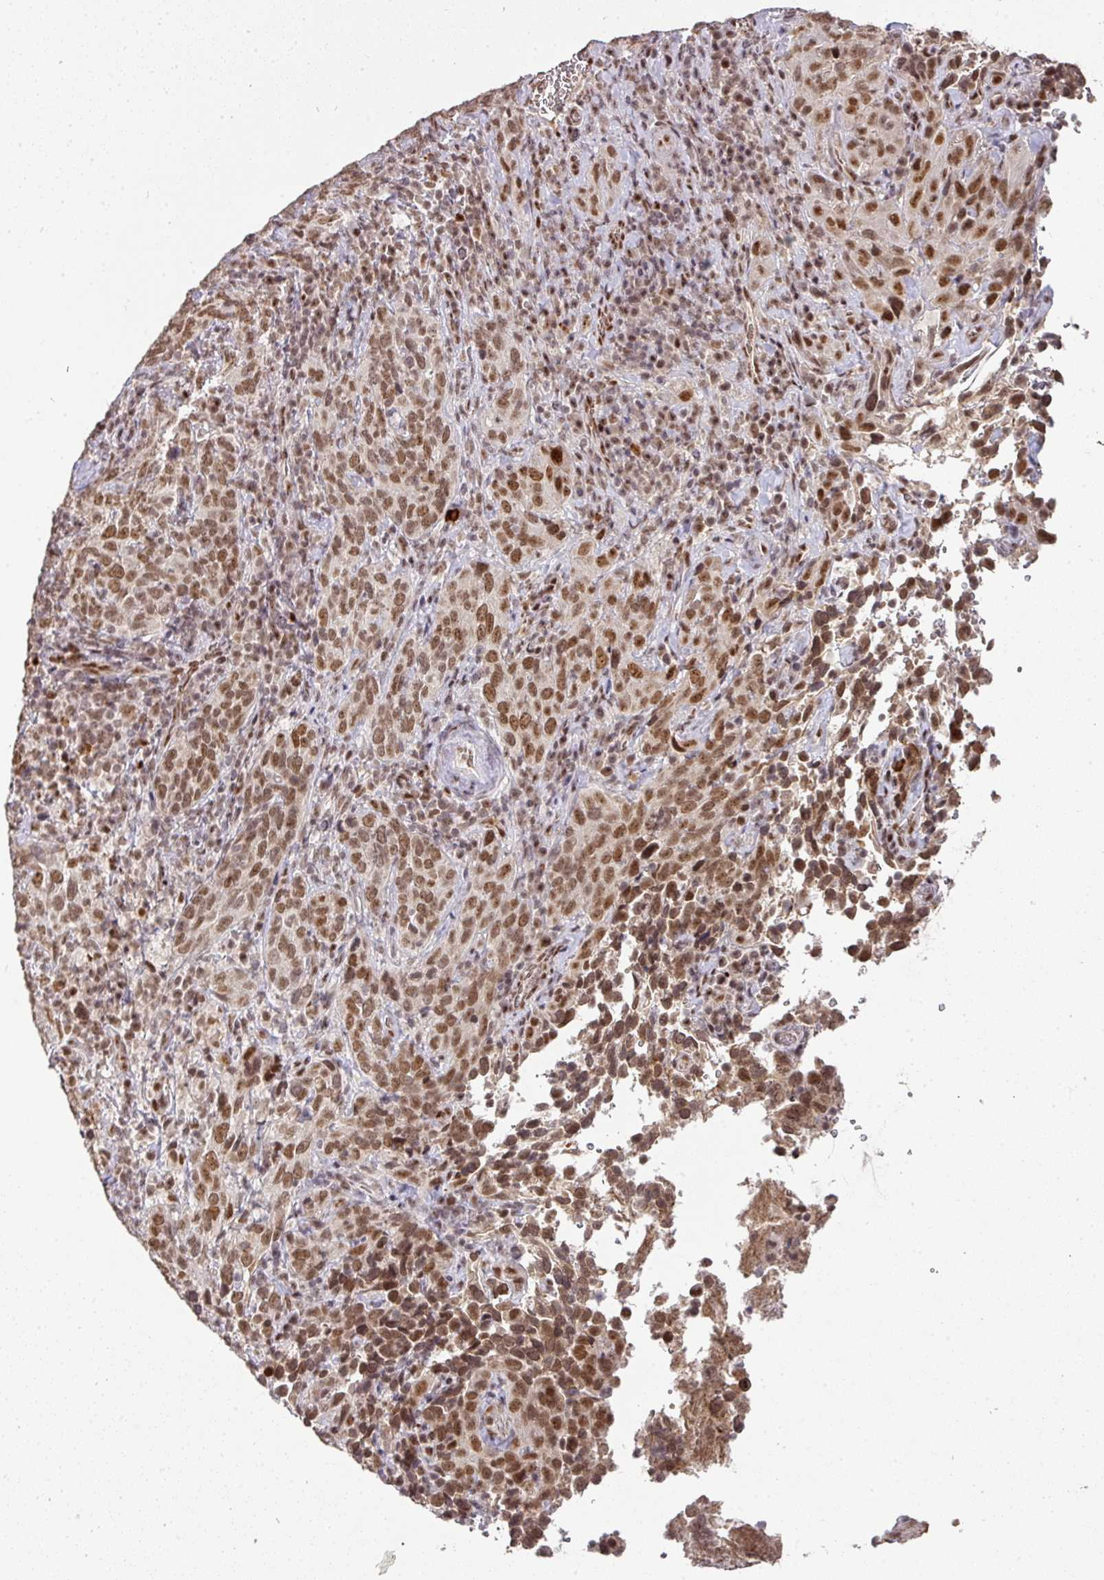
{"staining": {"intensity": "moderate", "quantity": ">75%", "location": "nuclear"}, "tissue": "cervical cancer", "cell_type": "Tumor cells", "image_type": "cancer", "snomed": [{"axis": "morphology", "description": "Squamous cell carcinoma, NOS"}, {"axis": "topography", "description": "Cervix"}], "caption": "Immunohistochemical staining of squamous cell carcinoma (cervical) shows medium levels of moderate nuclear protein expression in about >75% of tumor cells.", "gene": "NEIL1", "patient": {"sex": "female", "age": 51}}